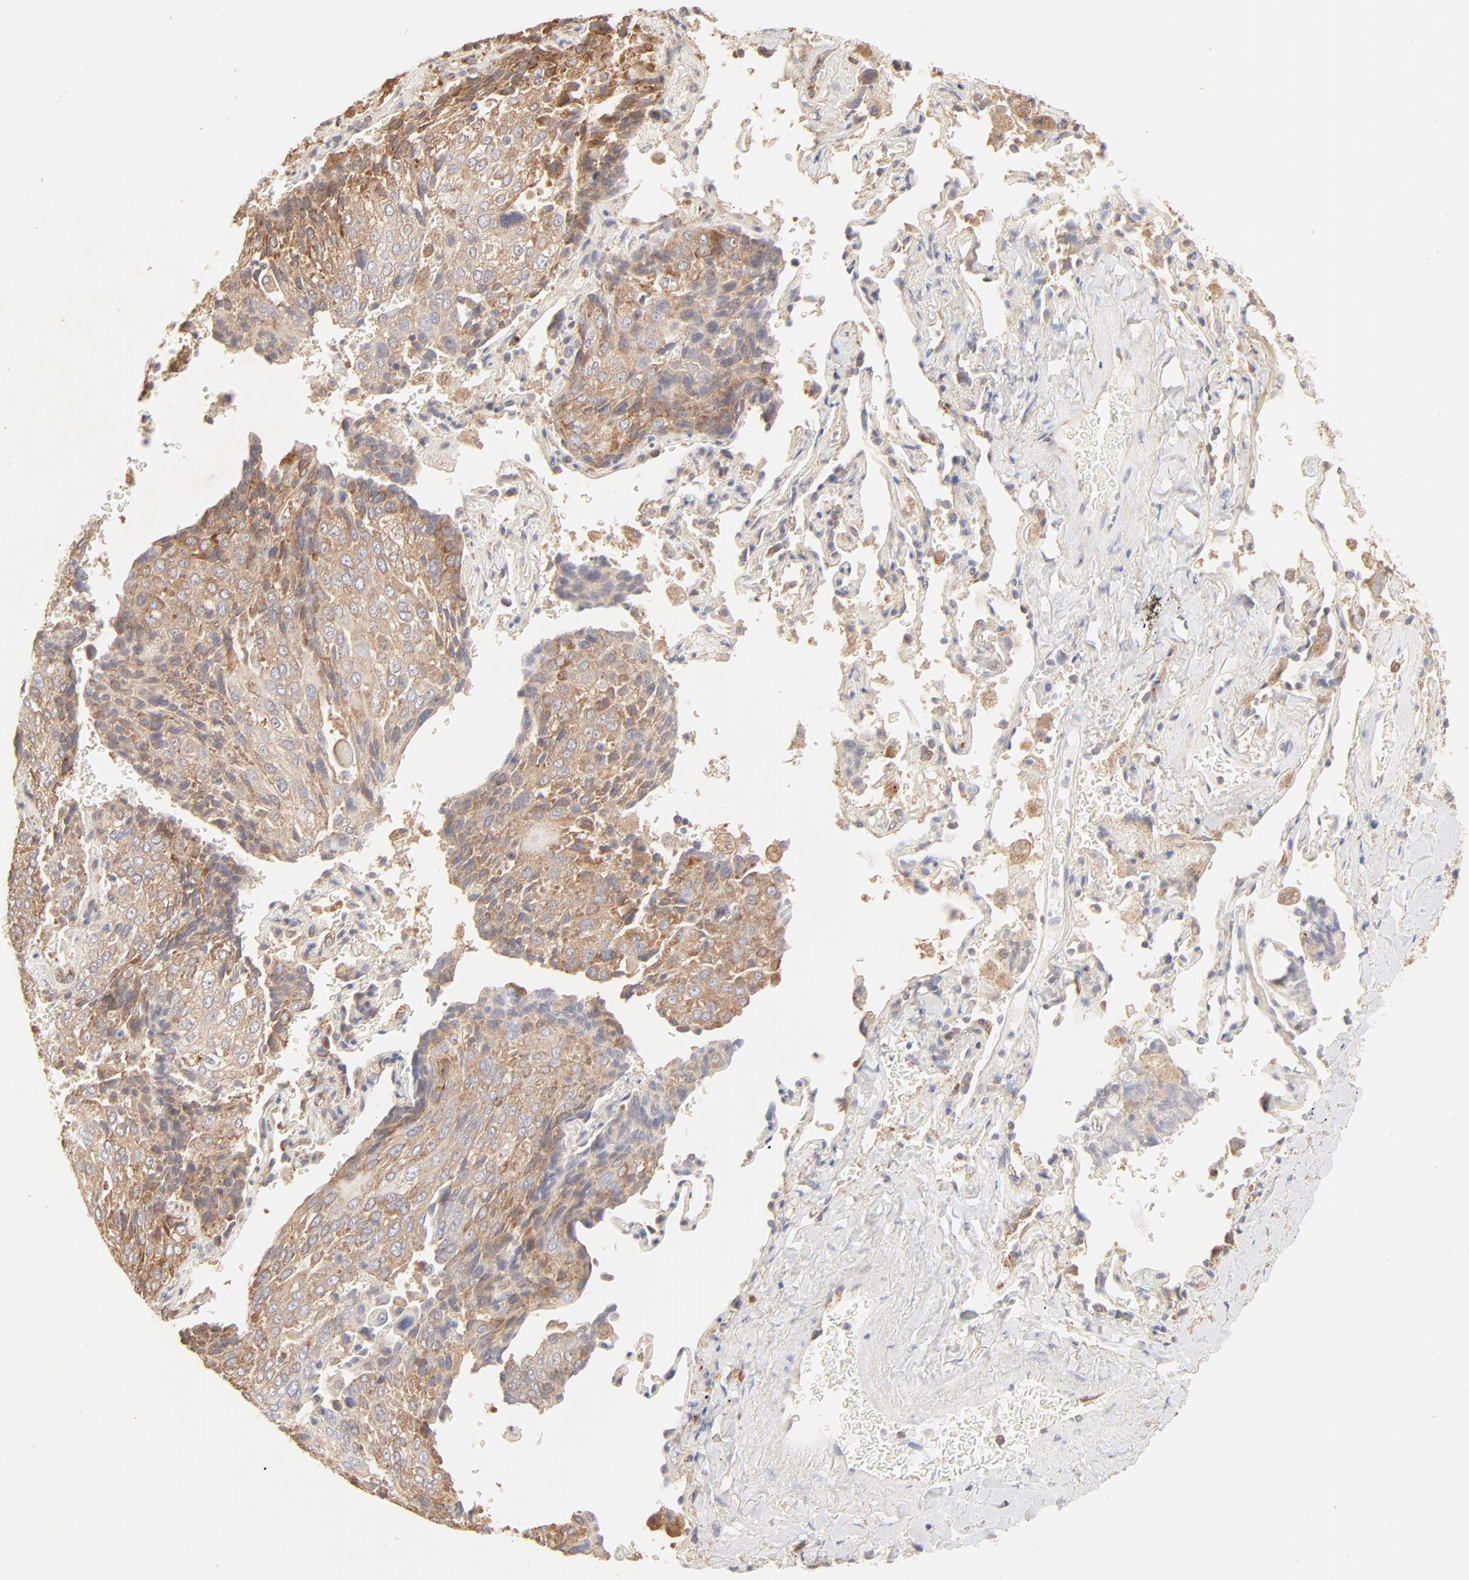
{"staining": {"intensity": "moderate", "quantity": ">75%", "location": "cytoplasmic/membranous"}, "tissue": "lung cancer", "cell_type": "Tumor cells", "image_type": "cancer", "snomed": [{"axis": "morphology", "description": "Squamous cell carcinoma, NOS"}, {"axis": "topography", "description": "Lung"}], "caption": "This photomicrograph reveals lung squamous cell carcinoma stained with immunohistochemistry to label a protein in brown. The cytoplasmic/membranous of tumor cells show moderate positivity for the protein. Nuclei are counter-stained blue.", "gene": "RPS20", "patient": {"sex": "male", "age": 54}}